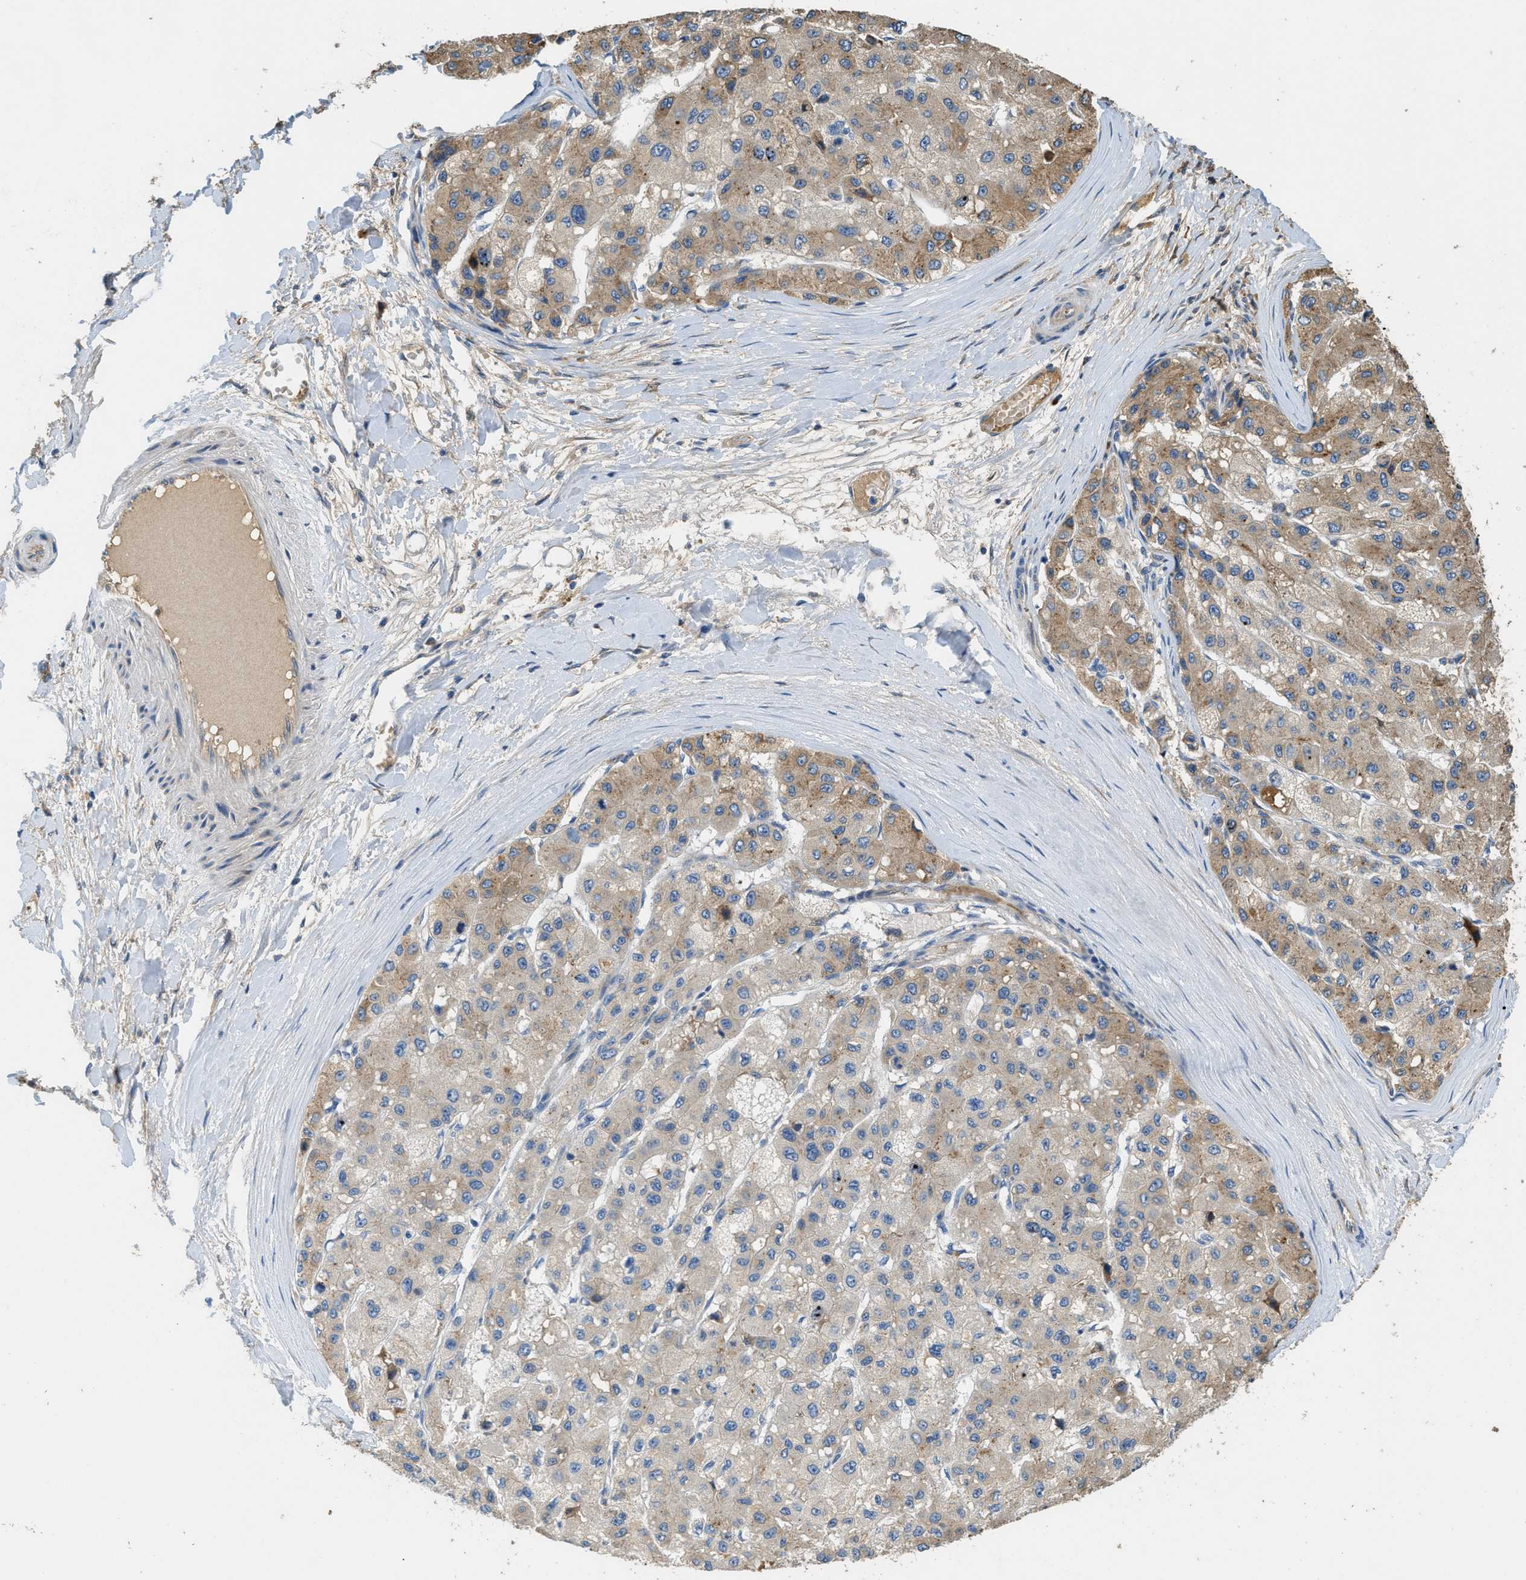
{"staining": {"intensity": "moderate", "quantity": "25%-75%", "location": "cytoplasmic/membranous"}, "tissue": "liver cancer", "cell_type": "Tumor cells", "image_type": "cancer", "snomed": [{"axis": "morphology", "description": "Carcinoma, Hepatocellular, NOS"}, {"axis": "topography", "description": "Liver"}], "caption": "There is medium levels of moderate cytoplasmic/membranous positivity in tumor cells of liver cancer, as demonstrated by immunohistochemical staining (brown color).", "gene": "RIPK2", "patient": {"sex": "male", "age": 80}}